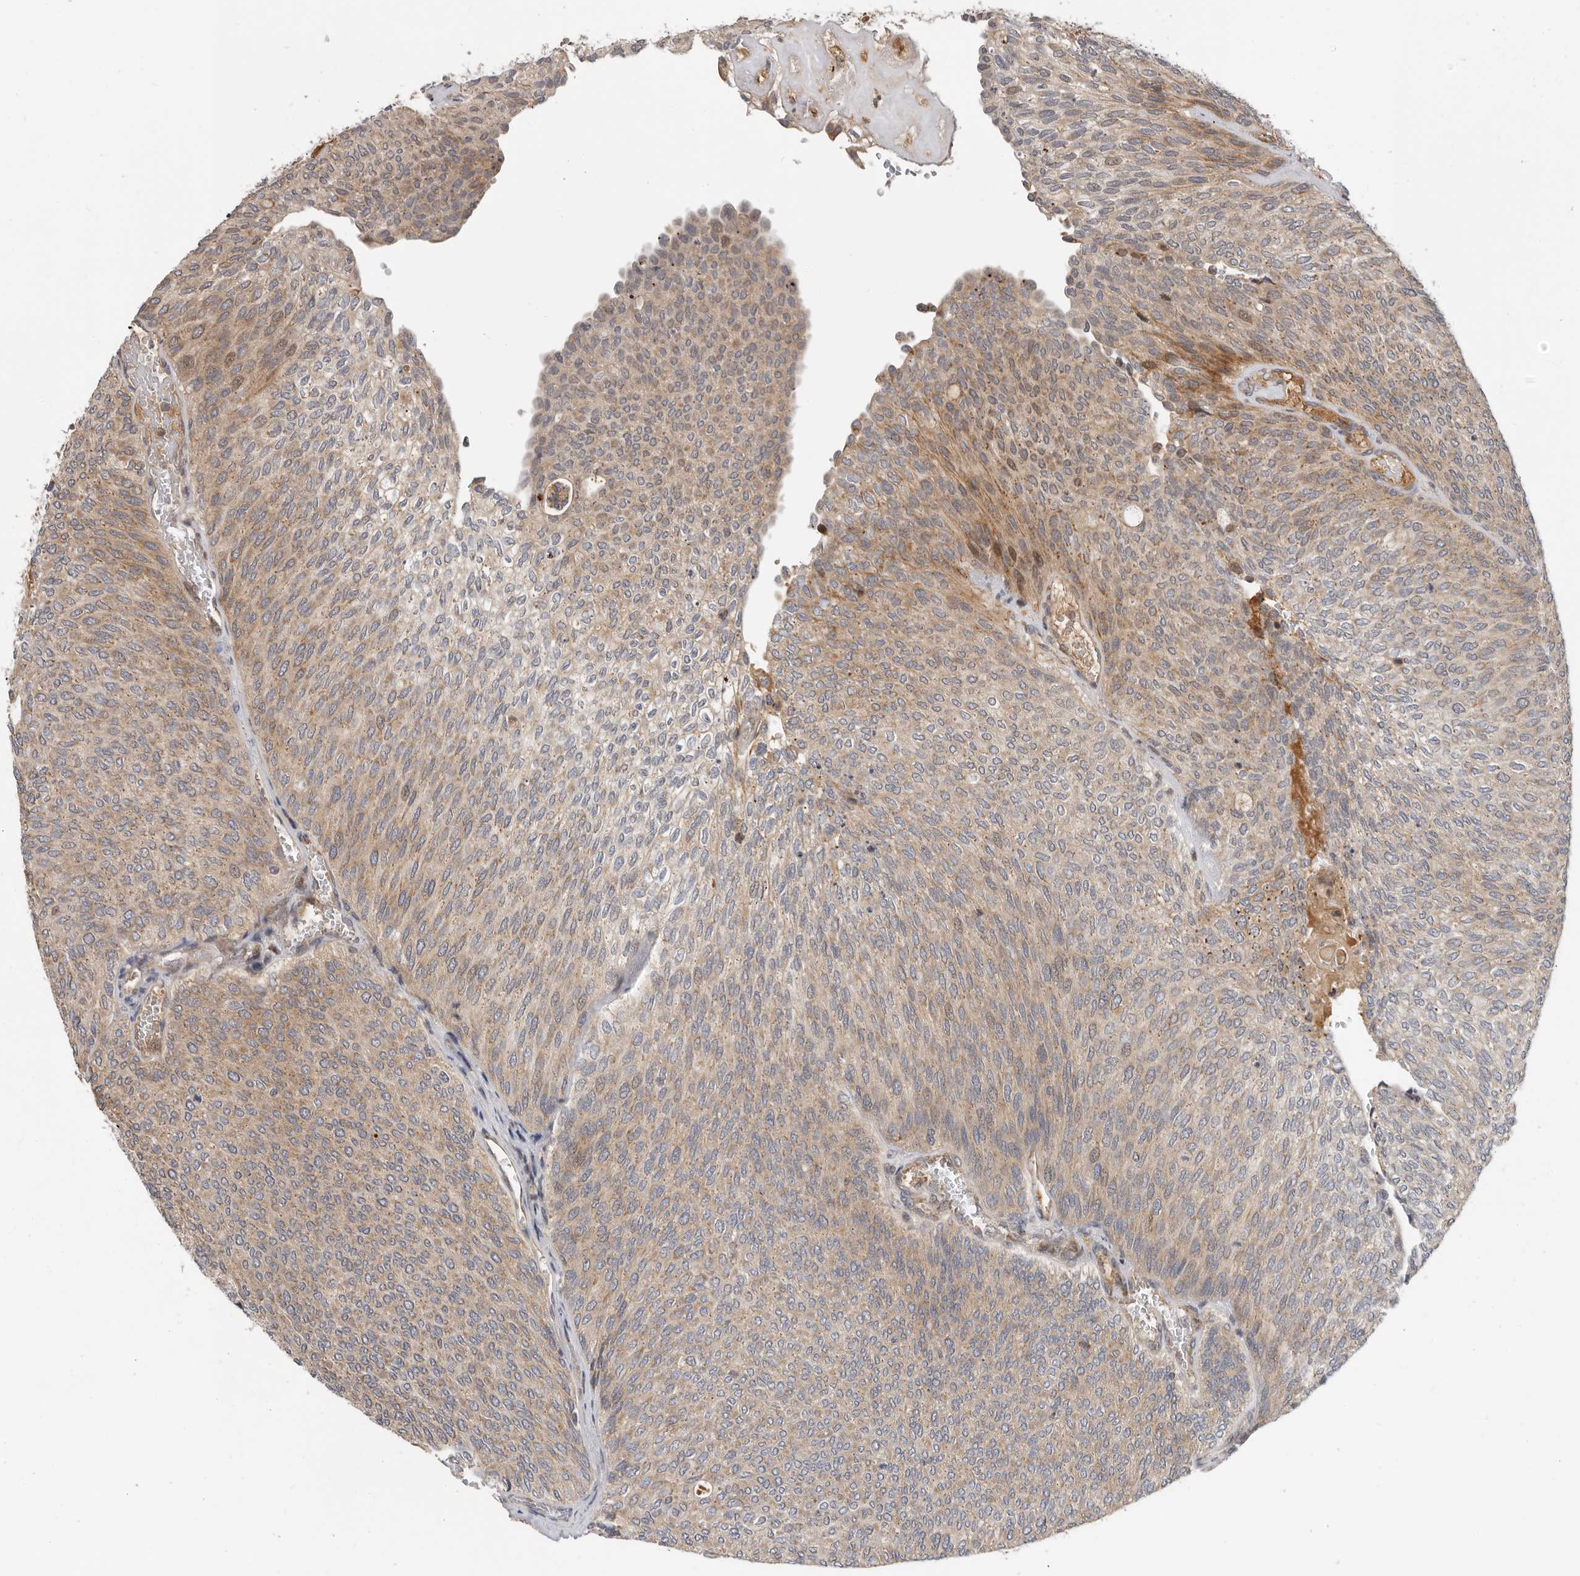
{"staining": {"intensity": "weak", "quantity": ">75%", "location": "cytoplasmic/membranous"}, "tissue": "urothelial cancer", "cell_type": "Tumor cells", "image_type": "cancer", "snomed": [{"axis": "morphology", "description": "Urothelial carcinoma, Low grade"}, {"axis": "topography", "description": "Urinary bladder"}], "caption": "The histopathology image reveals staining of urothelial cancer, revealing weak cytoplasmic/membranous protein expression (brown color) within tumor cells.", "gene": "RNF157", "patient": {"sex": "female", "age": 79}}